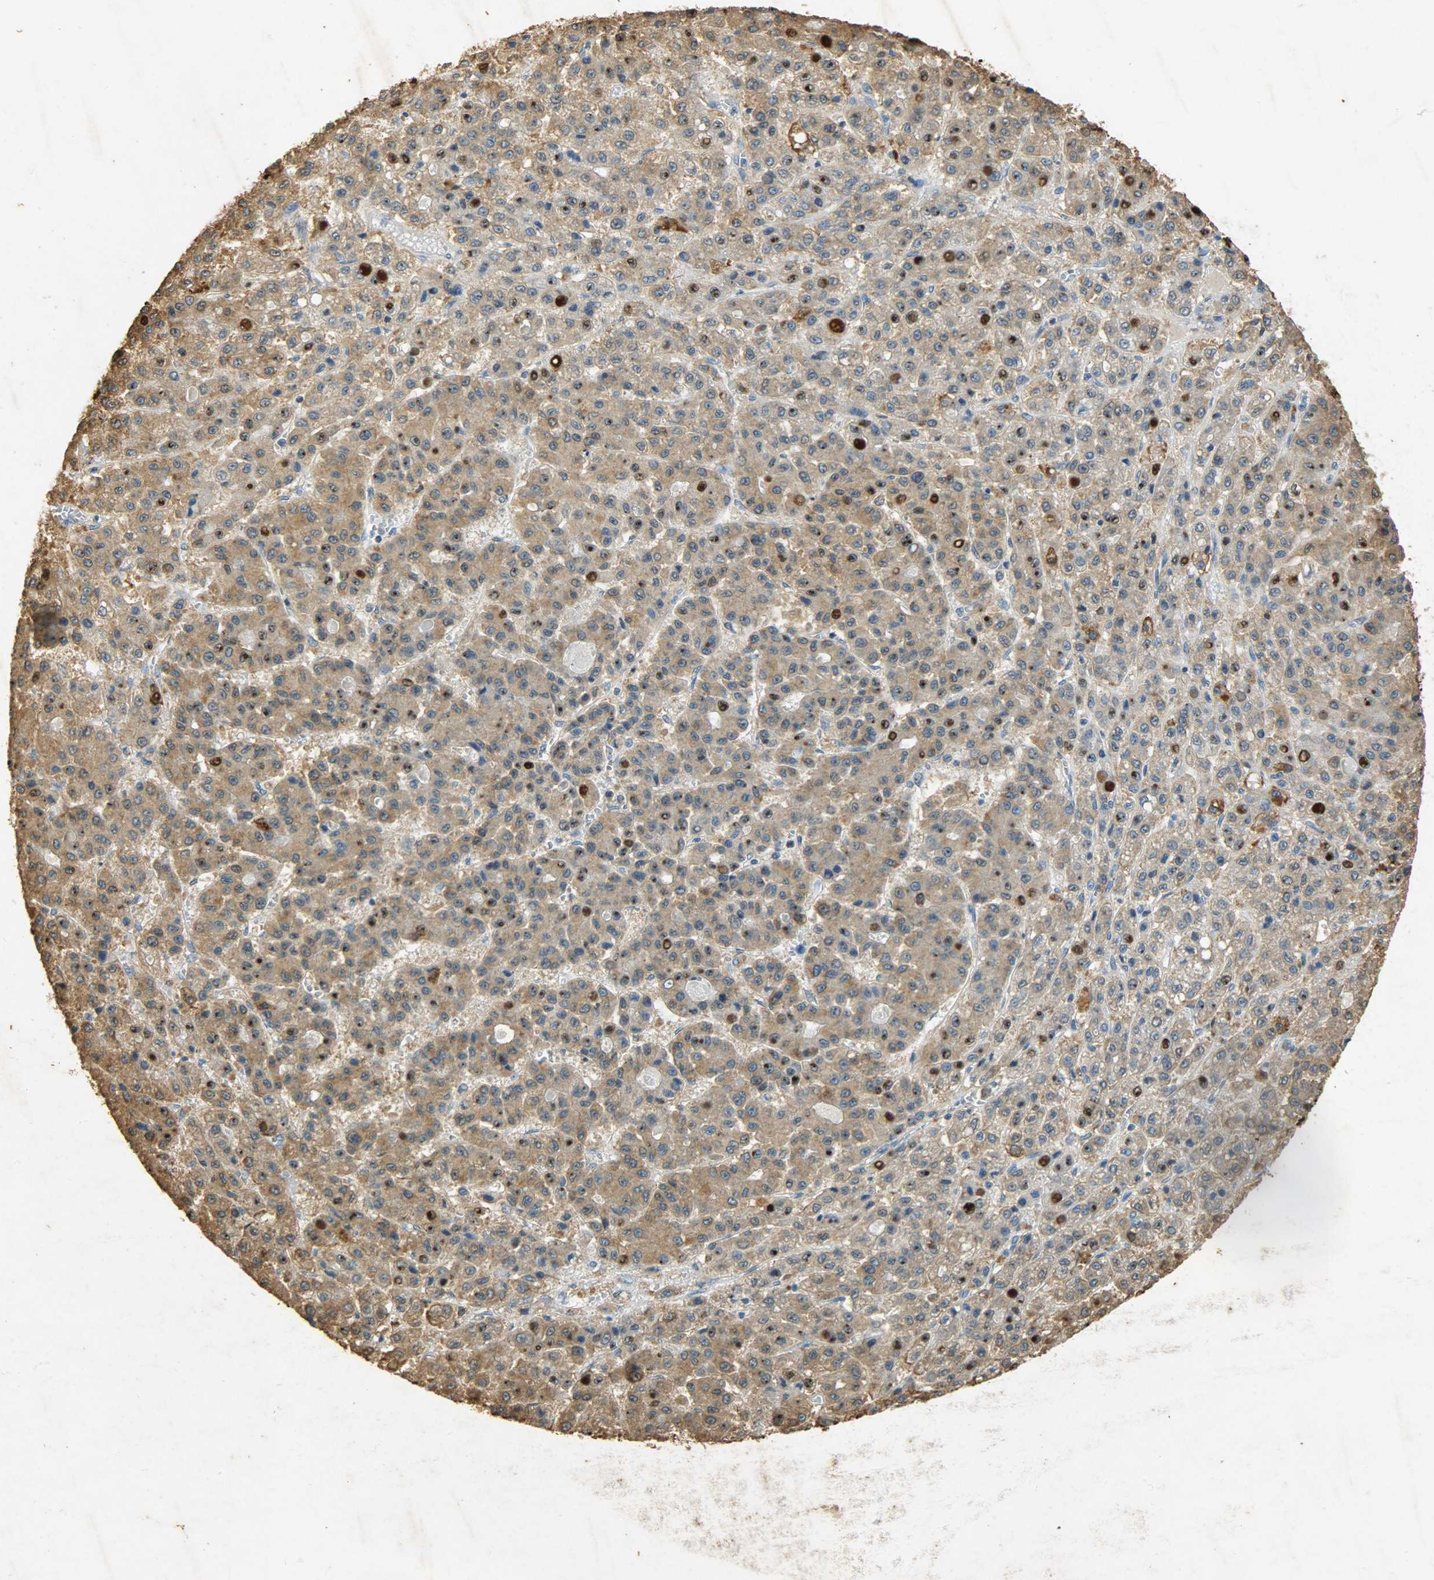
{"staining": {"intensity": "moderate", "quantity": ">75%", "location": "cytoplasmic/membranous"}, "tissue": "liver cancer", "cell_type": "Tumor cells", "image_type": "cancer", "snomed": [{"axis": "morphology", "description": "Carcinoma, Hepatocellular, NOS"}, {"axis": "topography", "description": "Liver"}], "caption": "Human liver hepatocellular carcinoma stained with a protein marker shows moderate staining in tumor cells.", "gene": "HSPA5", "patient": {"sex": "male", "age": 70}}